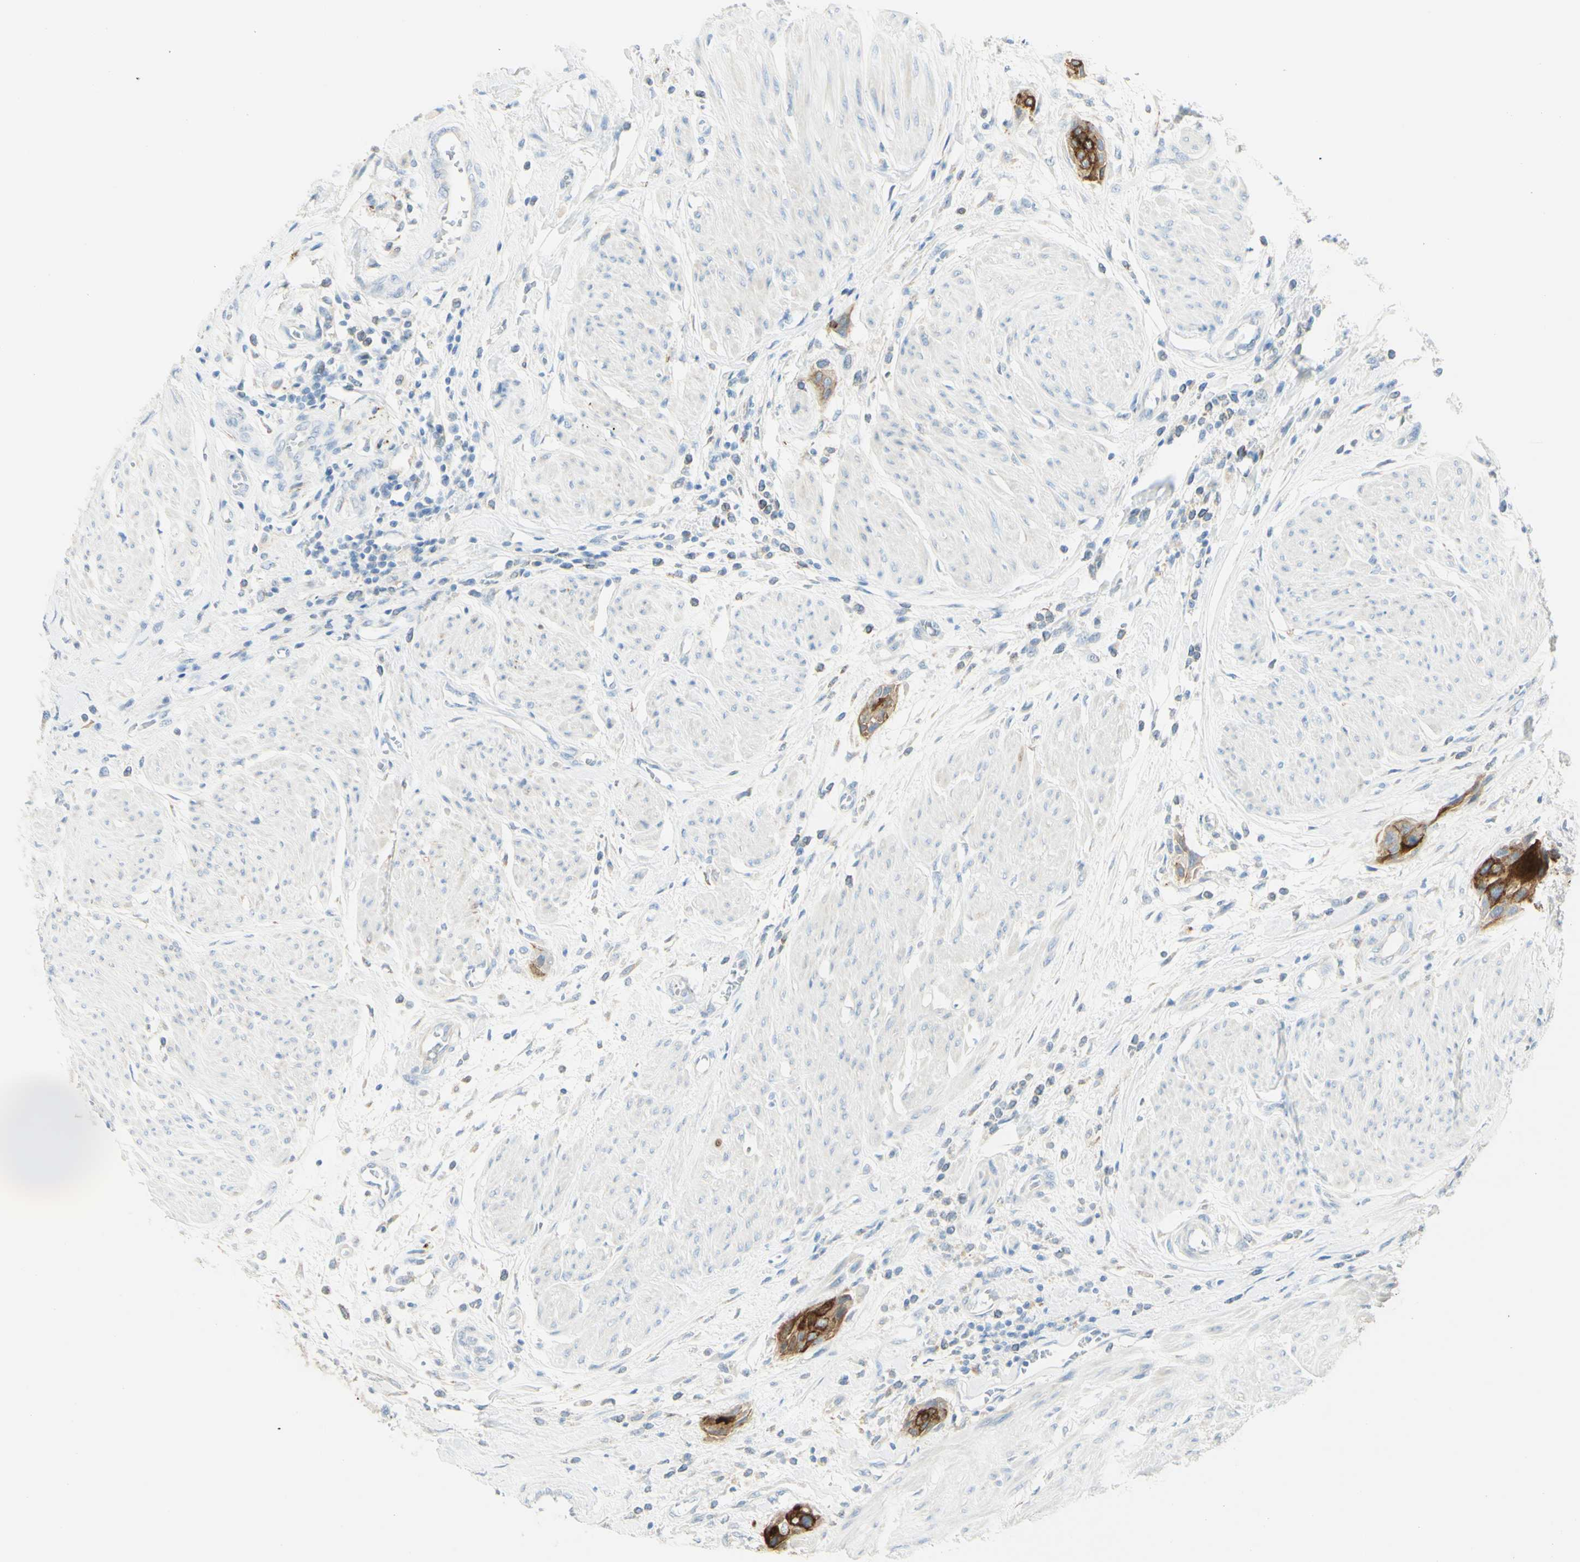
{"staining": {"intensity": "strong", "quantity": "<25%", "location": "cytoplasmic/membranous"}, "tissue": "urothelial cancer", "cell_type": "Tumor cells", "image_type": "cancer", "snomed": [{"axis": "morphology", "description": "Urothelial carcinoma, High grade"}, {"axis": "topography", "description": "Urinary bladder"}], "caption": "Urothelial cancer stained with immunohistochemistry demonstrates strong cytoplasmic/membranous staining in approximately <25% of tumor cells.", "gene": "TSPAN1", "patient": {"sex": "male", "age": 35}}